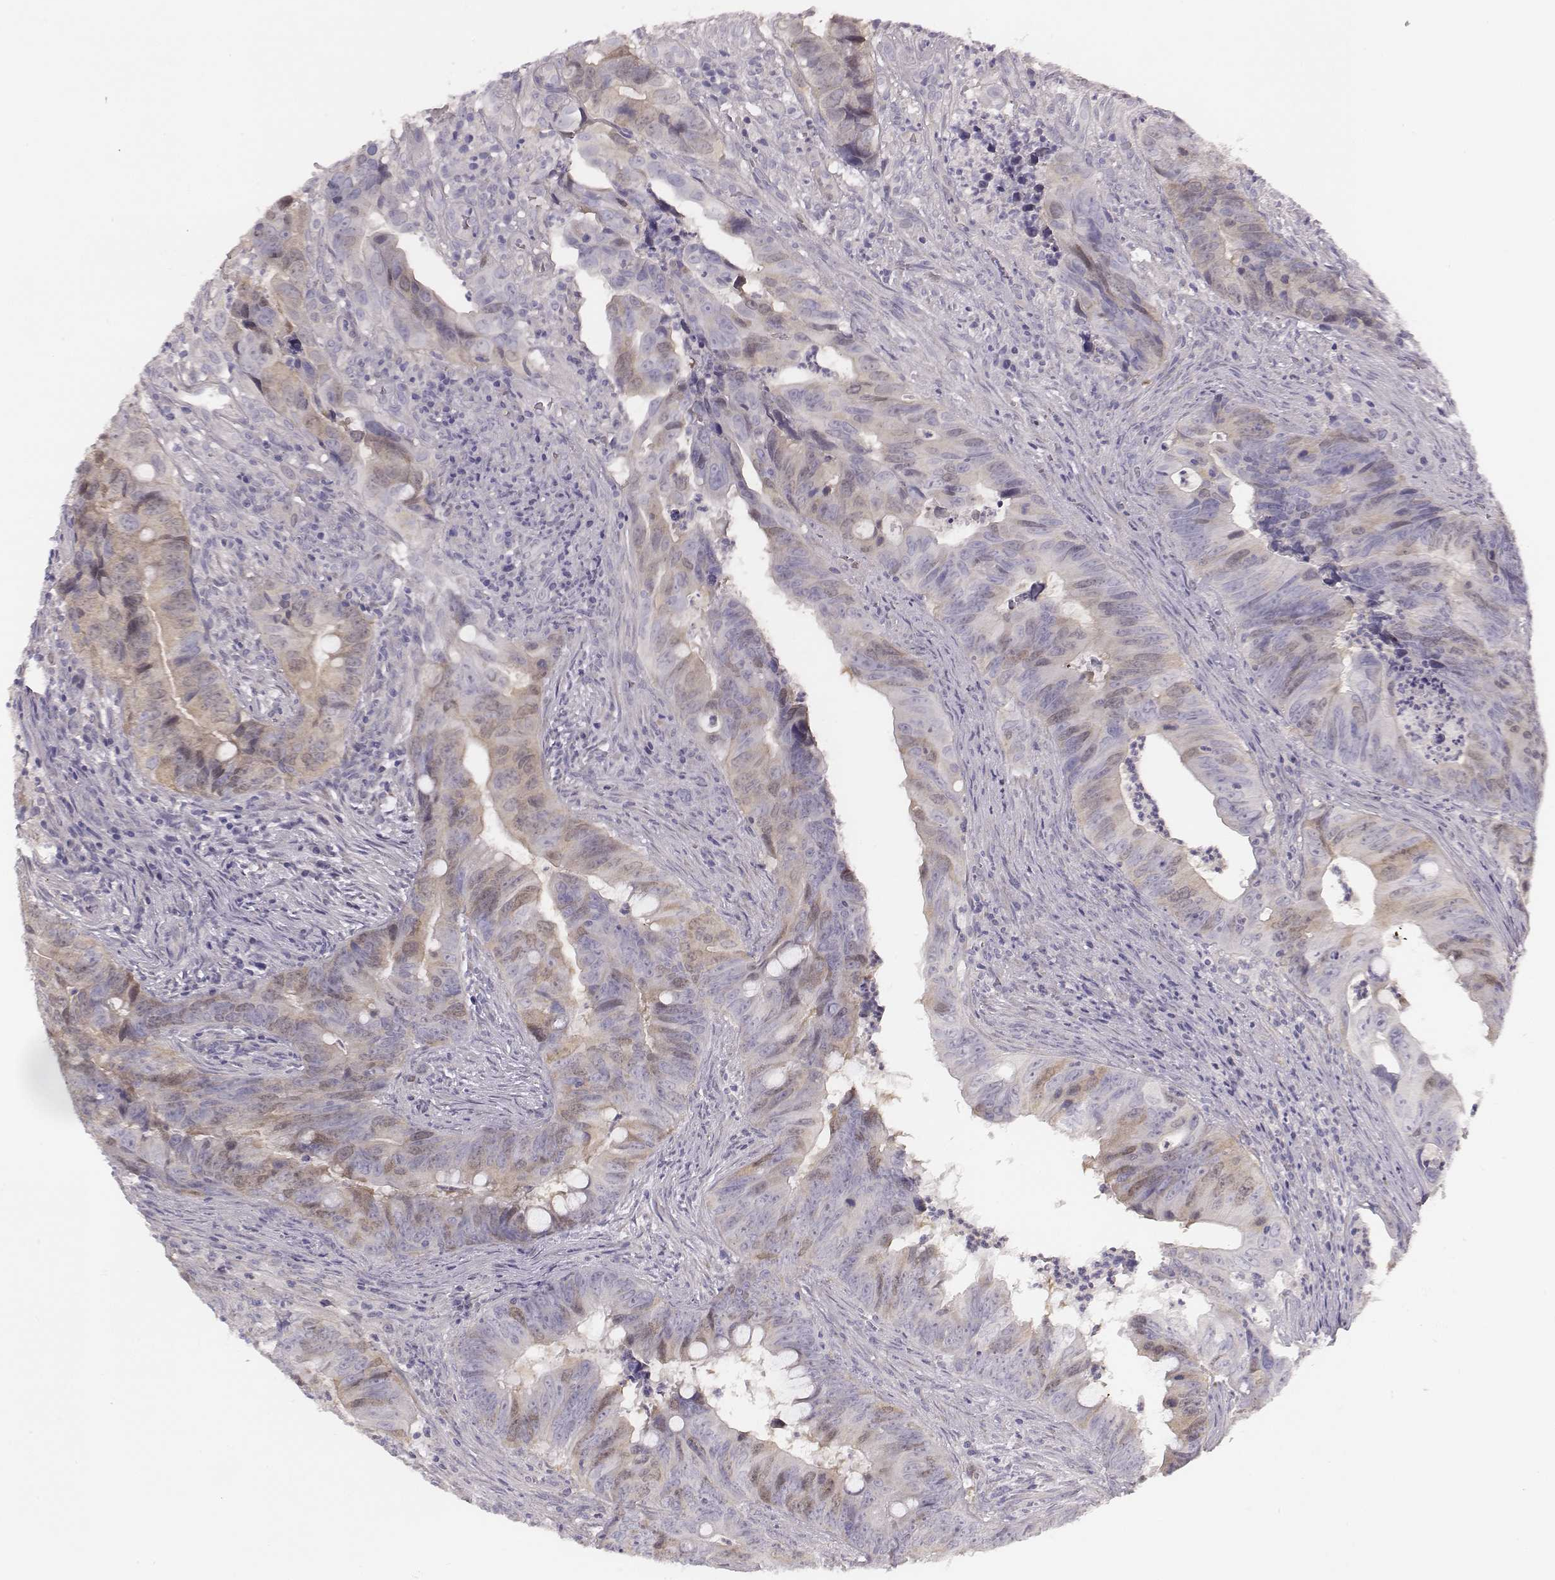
{"staining": {"intensity": "negative", "quantity": "none", "location": "none"}, "tissue": "colorectal cancer", "cell_type": "Tumor cells", "image_type": "cancer", "snomed": [{"axis": "morphology", "description": "Adenocarcinoma, NOS"}, {"axis": "topography", "description": "Colon"}], "caption": "The photomicrograph demonstrates no significant expression in tumor cells of colorectal cancer (adenocarcinoma). Nuclei are stained in blue.", "gene": "PBK", "patient": {"sex": "female", "age": 82}}